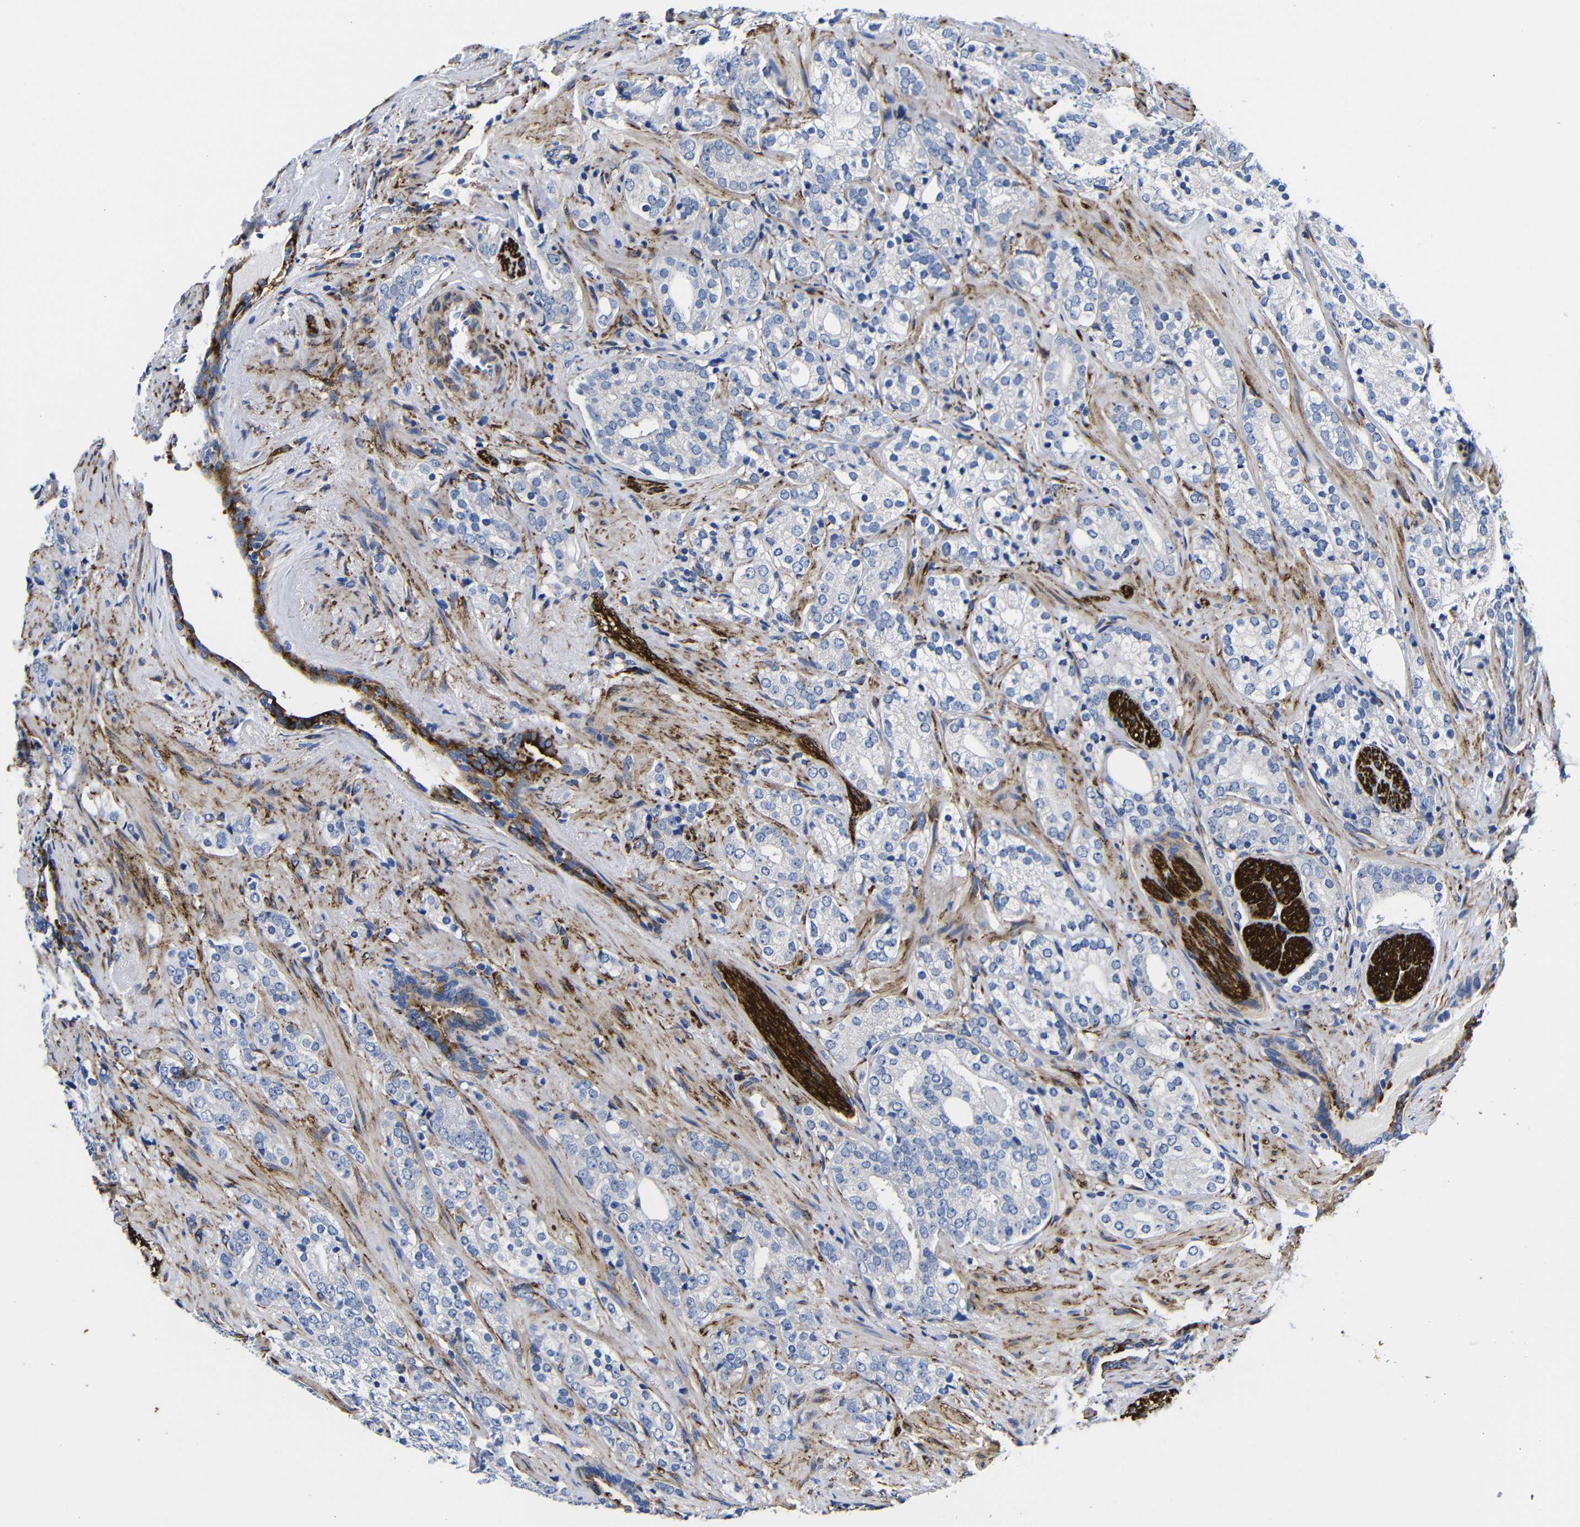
{"staining": {"intensity": "negative", "quantity": "none", "location": "none"}, "tissue": "prostate cancer", "cell_type": "Tumor cells", "image_type": "cancer", "snomed": [{"axis": "morphology", "description": "Adenocarcinoma, High grade"}, {"axis": "topography", "description": "Prostate"}], "caption": "Immunohistochemistry image of adenocarcinoma (high-grade) (prostate) stained for a protein (brown), which reveals no positivity in tumor cells.", "gene": "LRIG1", "patient": {"sex": "male", "age": 71}}